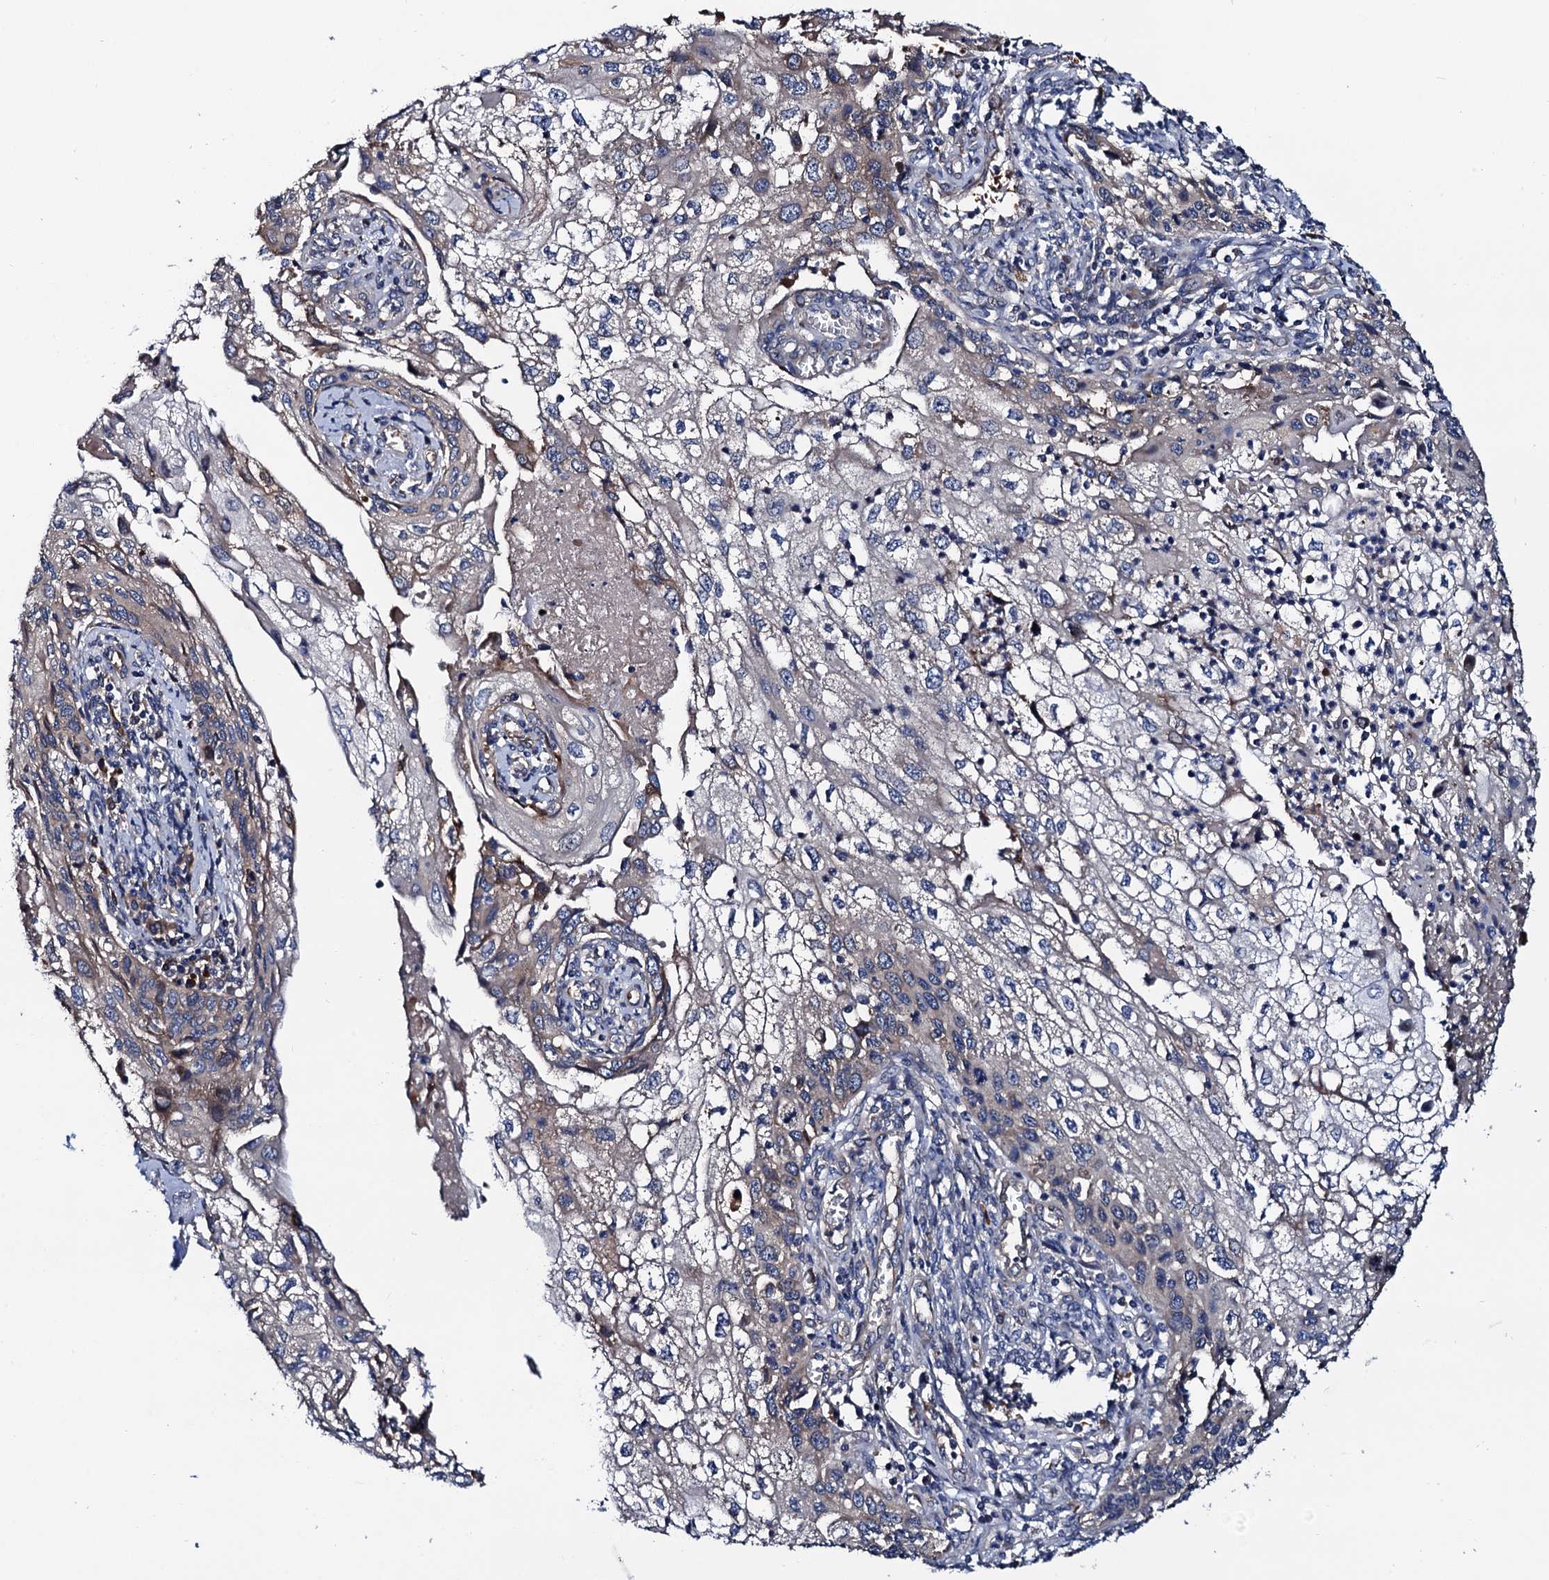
{"staining": {"intensity": "weak", "quantity": "<25%", "location": "cytoplasmic/membranous"}, "tissue": "cervical cancer", "cell_type": "Tumor cells", "image_type": "cancer", "snomed": [{"axis": "morphology", "description": "Squamous cell carcinoma, NOS"}, {"axis": "topography", "description": "Cervix"}], "caption": "Squamous cell carcinoma (cervical) stained for a protein using immunohistochemistry exhibits no expression tumor cells.", "gene": "TRMT112", "patient": {"sex": "female", "age": 67}}